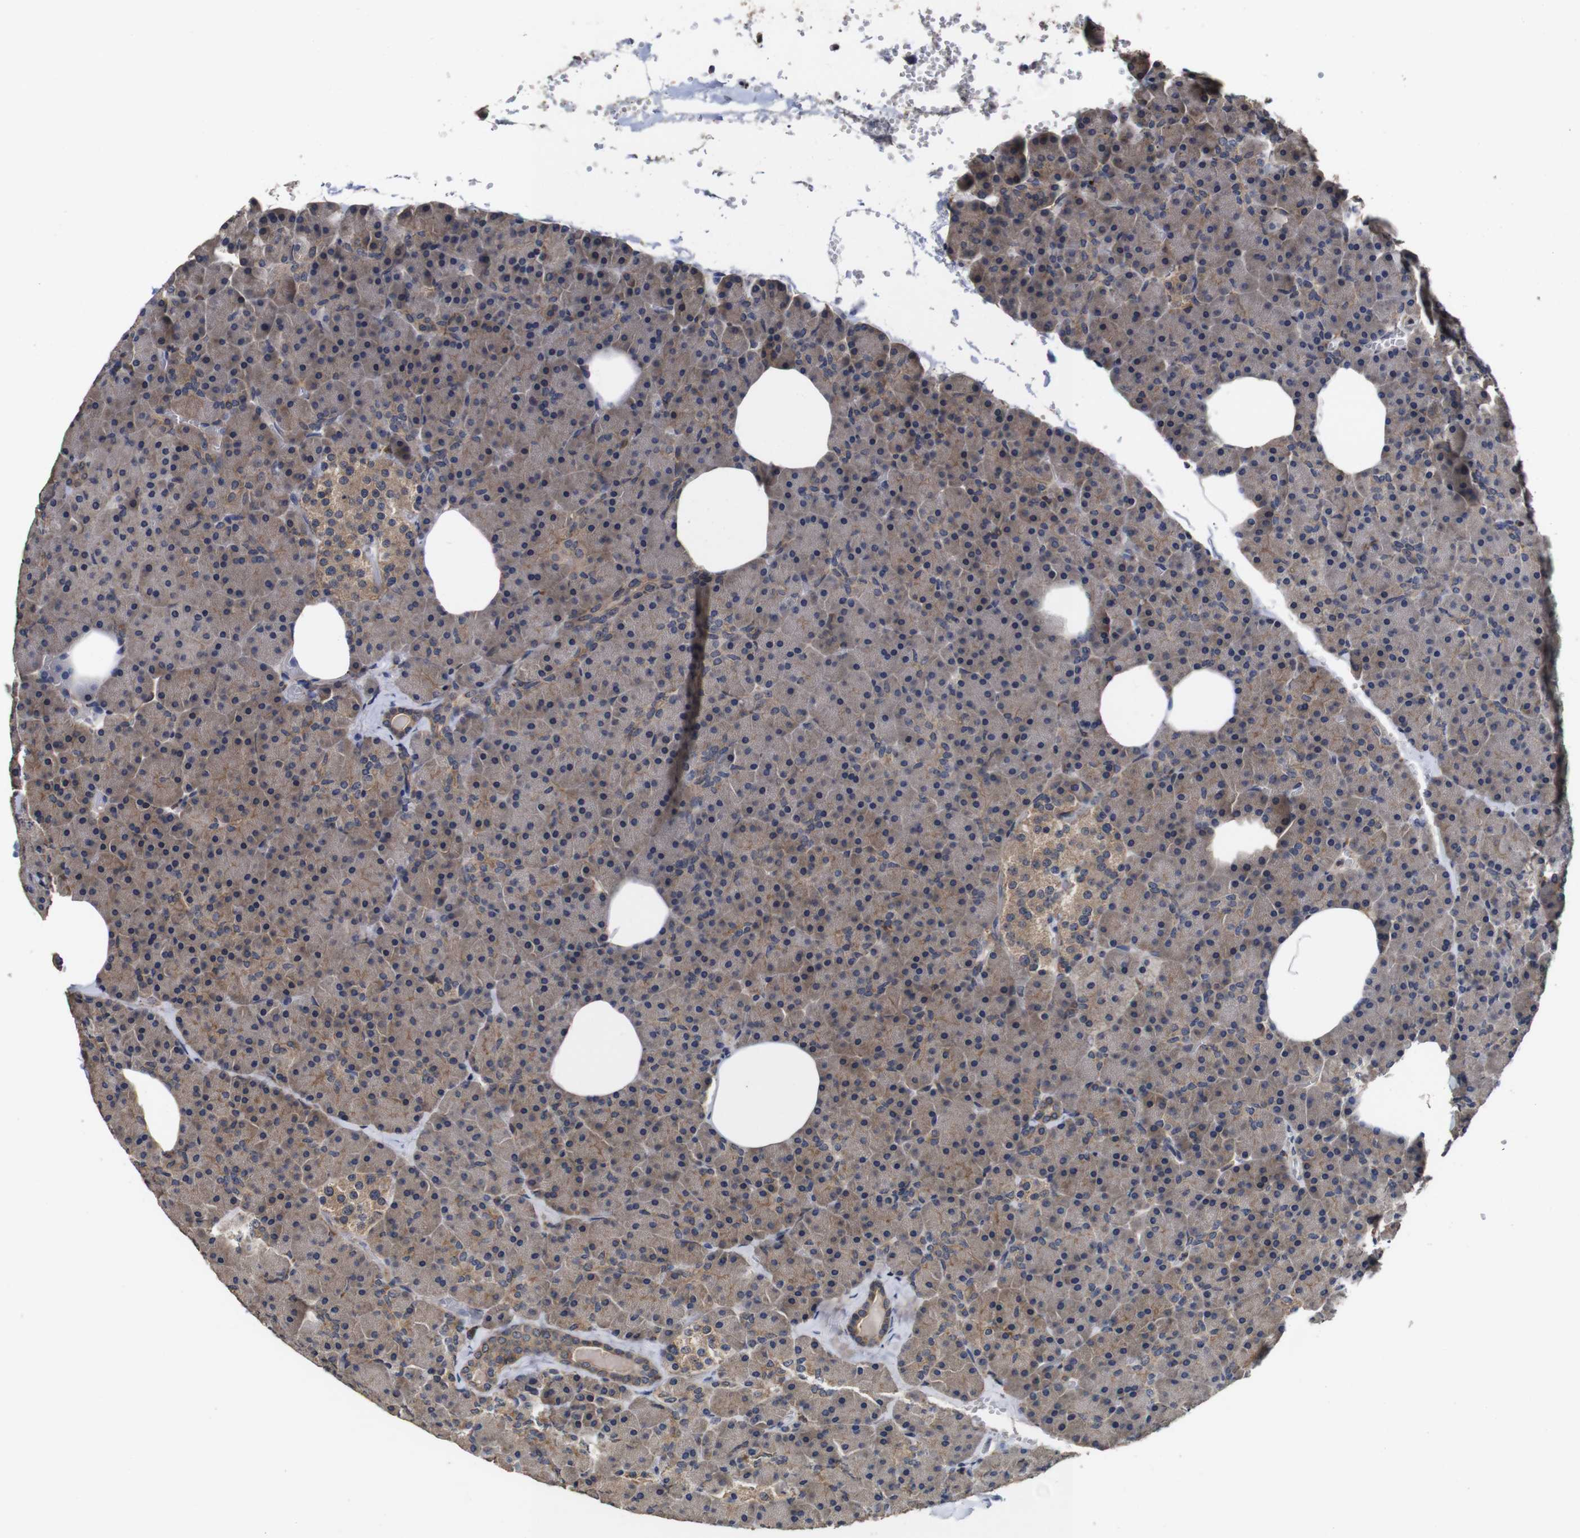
{"staining": {"intensity": "moderate", "quantity": "25%-75%", "location": "cytoplasmic/membranous"}, "tissue": "pancreas", "cell_type": "Exocrine glandular cells", "image_type": "normal", "snomed": [{"axis": "morphology", "description": "Normal tissue, NOS"}, {"axis": "topography", "description": "Pancreas"}], "caption": "This histopathology image exhibits normal pancreas stained with immunohistochemistry to label a protein in brown. The cytoplasmic/membranous of exocrine glandular cells show moderate positivity for the protein. Nuclei are counter-stained blue.", "gene": "ARHGAP24", "patient": {"sex": "female", "age": 35}}